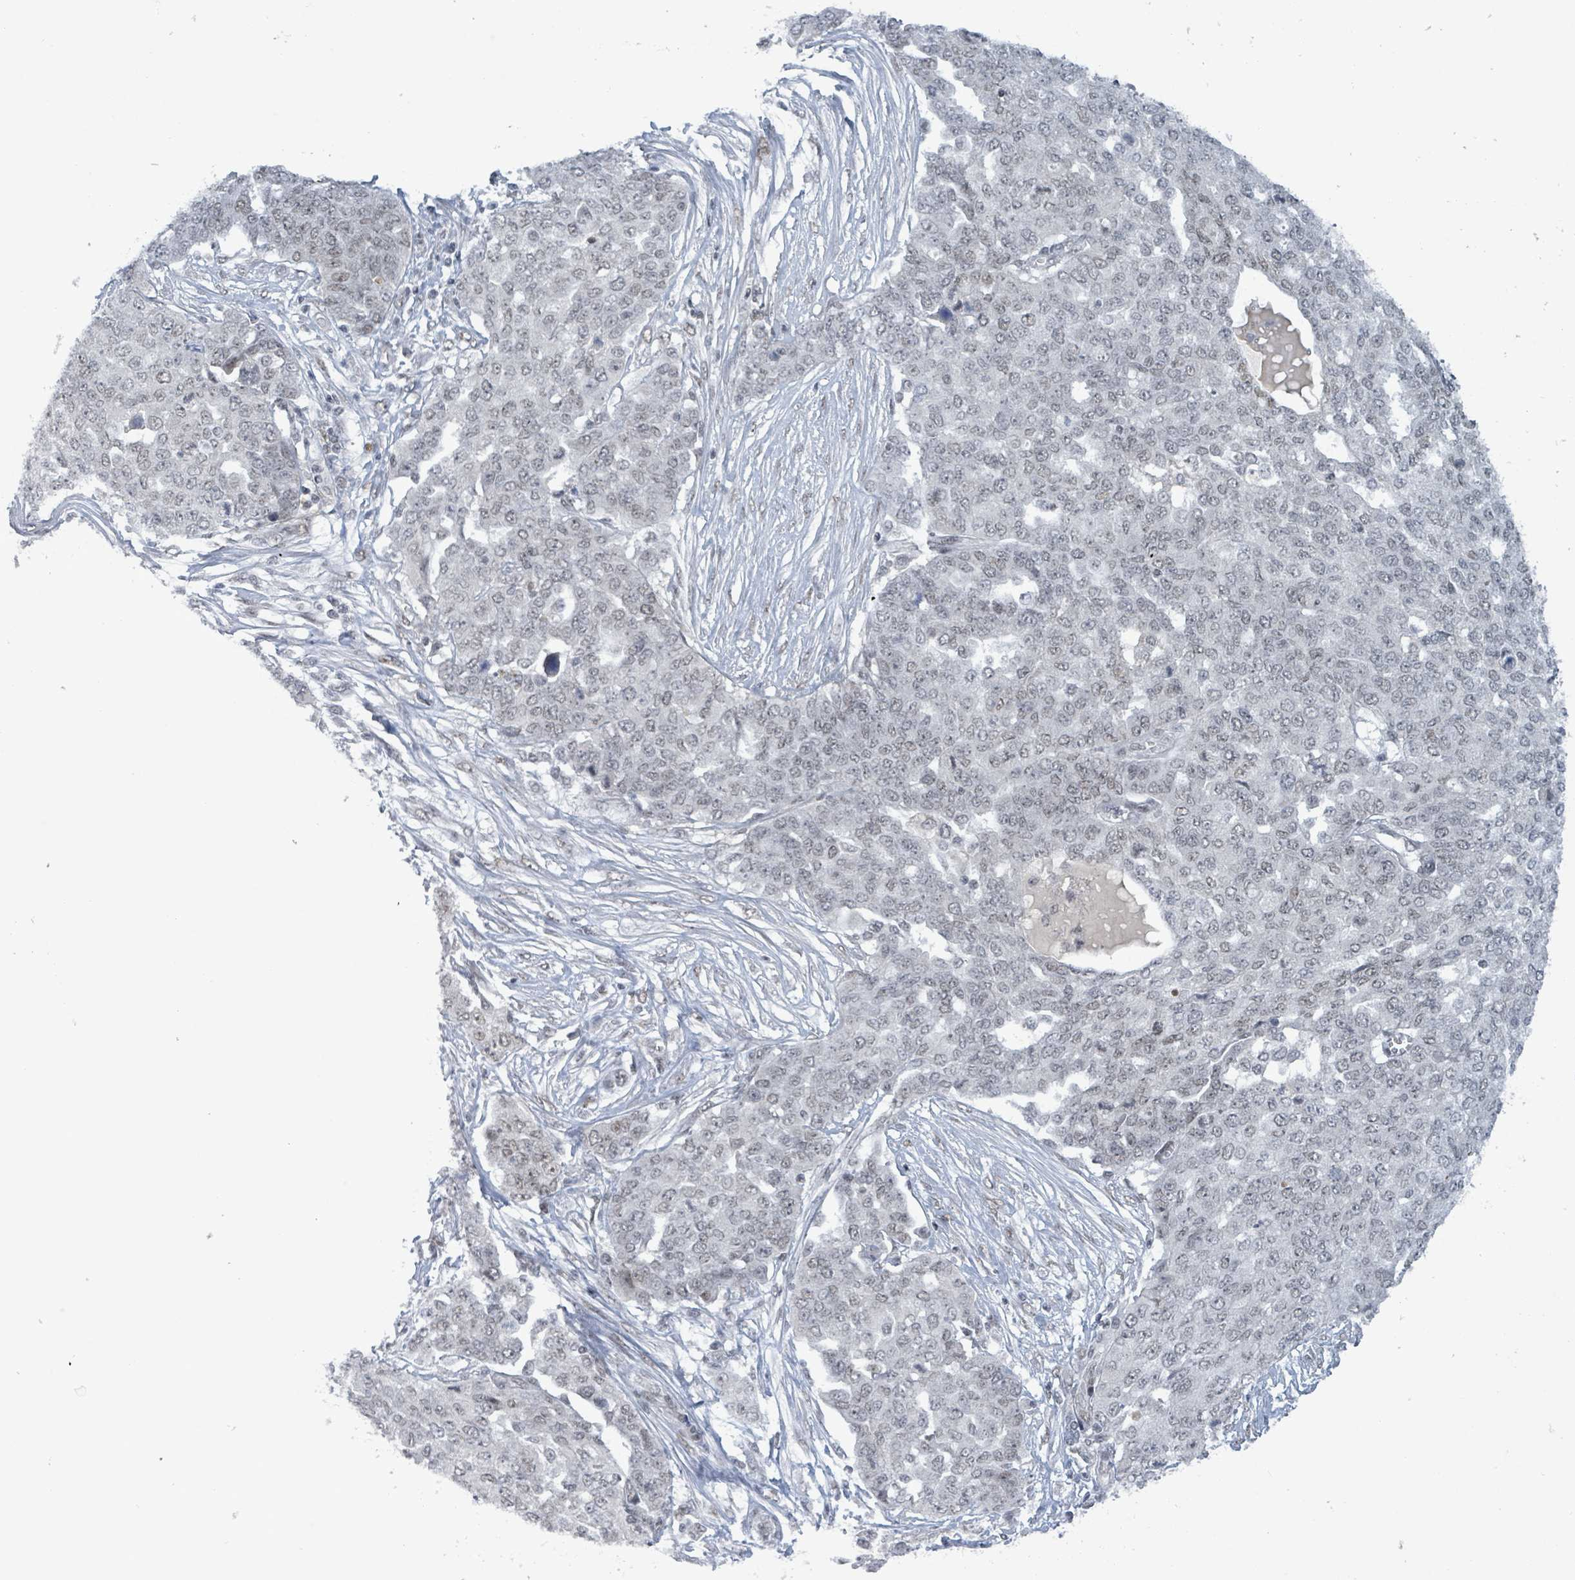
{"staining": {"intensity": "negative", "quantity": "none", "location": "none"}, "tissue": "ovarian cancer", "cell_type": "Tumor cells", "image_type": "cancer", "snomed": [{"axis": "morphology", "description": "Cystadenocarcinoma, serous, NOS"}, {"axis": "topography", "description": "Soft tissue"}, {"axis": "topography", "description": "Ovary"}], "caption": "IHC of human ovarian serous cystadenocarcinoma displays no staining in tumor cells. Brightfield microscopy of immunohistochemistry (IHC) stained with DAB (3,3'-diaminobenzidine) (brown) and hematoxylin (blue), captured at high magnification.", "gene": "BANP", "patient": {"sex": "female", "age": 57}}